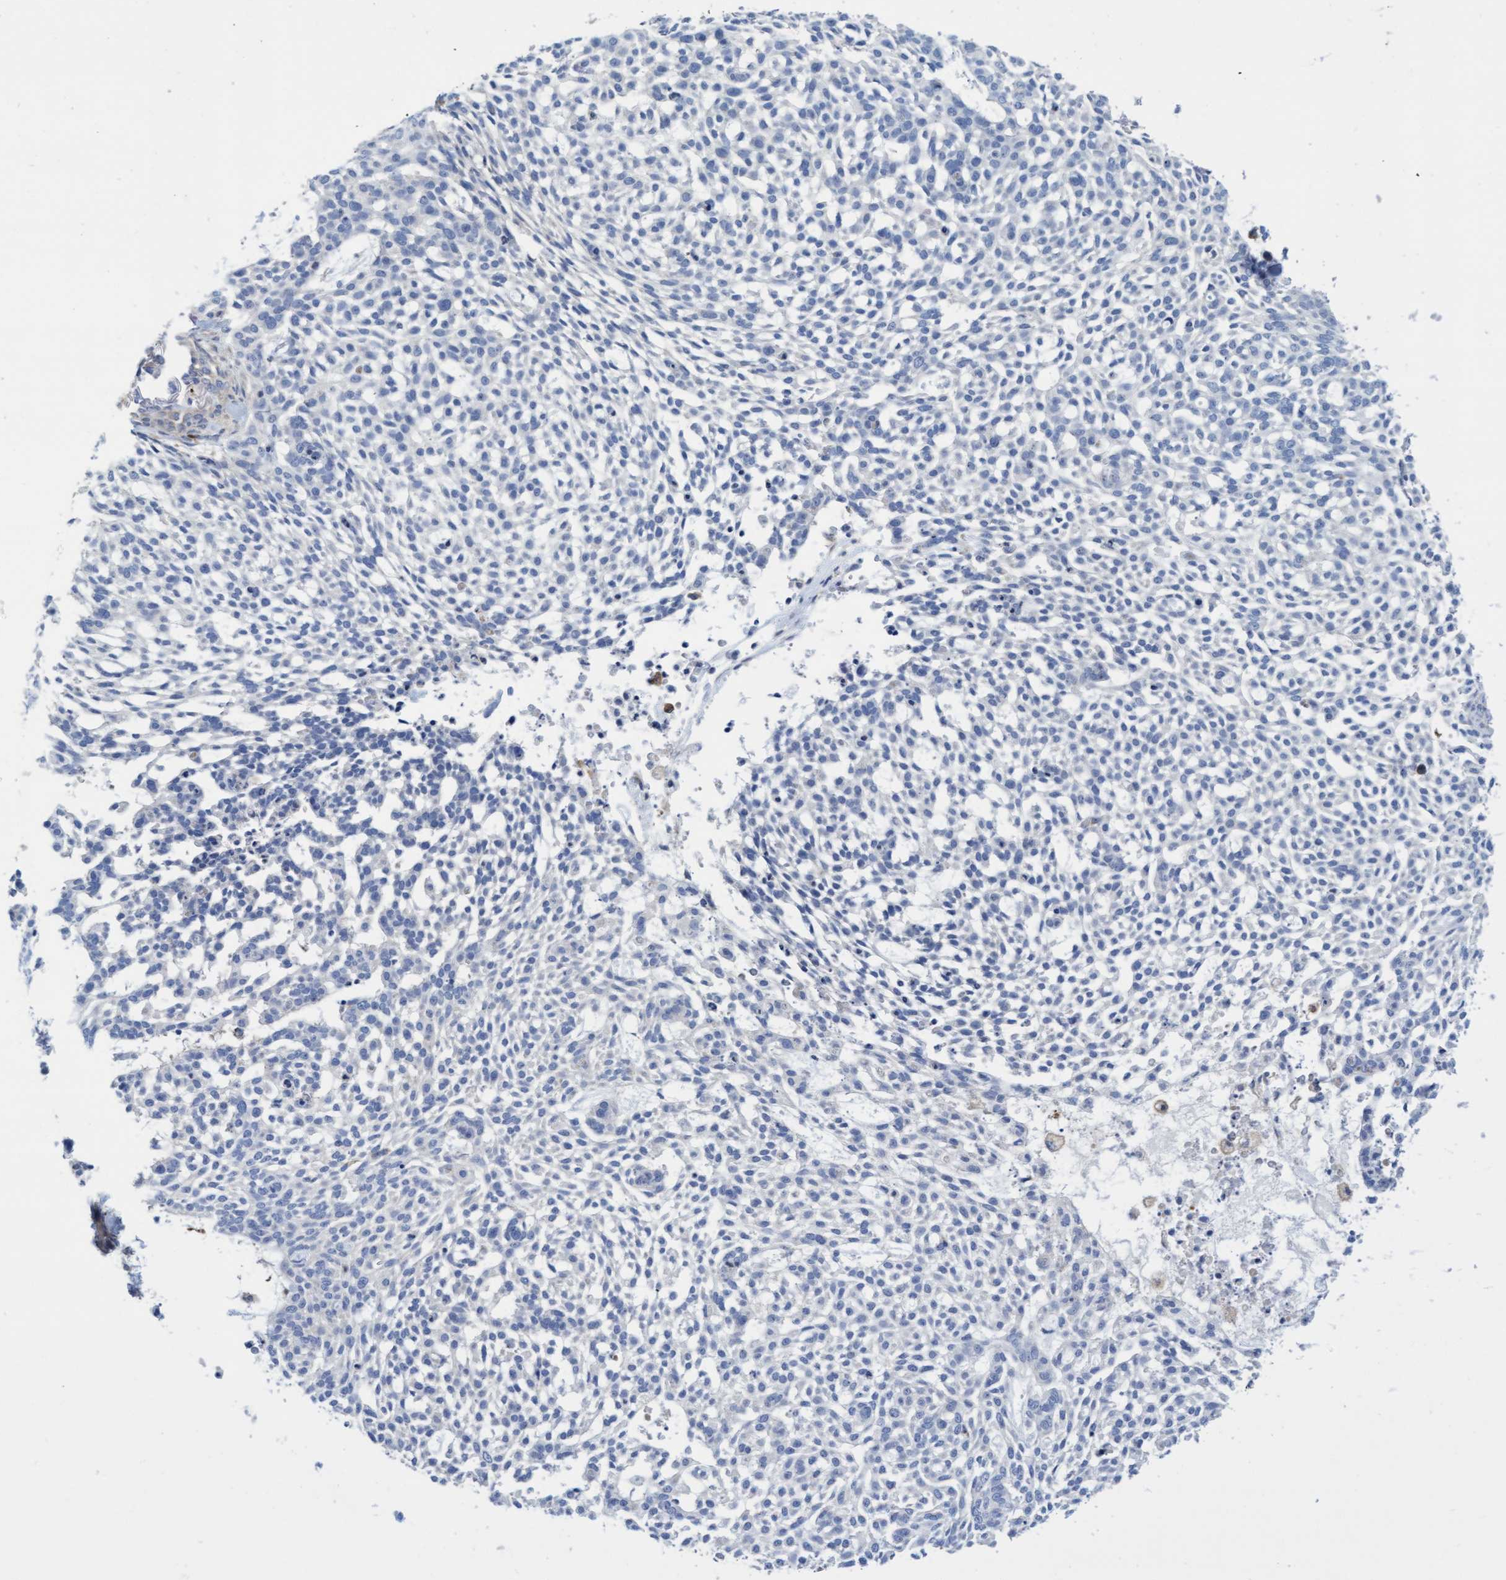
{"staining": {"intensity": "negative", "quantity": "none", "location": "none"}, "tissue": "skin cancer", "cell_type": "Tumor cells", "image_type": "cancer", "snomed": [{"axis": "morphology", "description": "Basal cell carcinoma"}, {"axis": "topography", "description": "Skin"}], "caption": "Tumor cells are negative for brown protein staining in skin basal cell carcinoma. Brightfield microscopy of immunohistochemistry (IHC) stained with DAB (3,3'-diaminobenzidine) (brown) and hematoxylin (blue), captured at high magnification.", "gene": "FNBP1", "patient": {"sex": "female", "age": 64}}